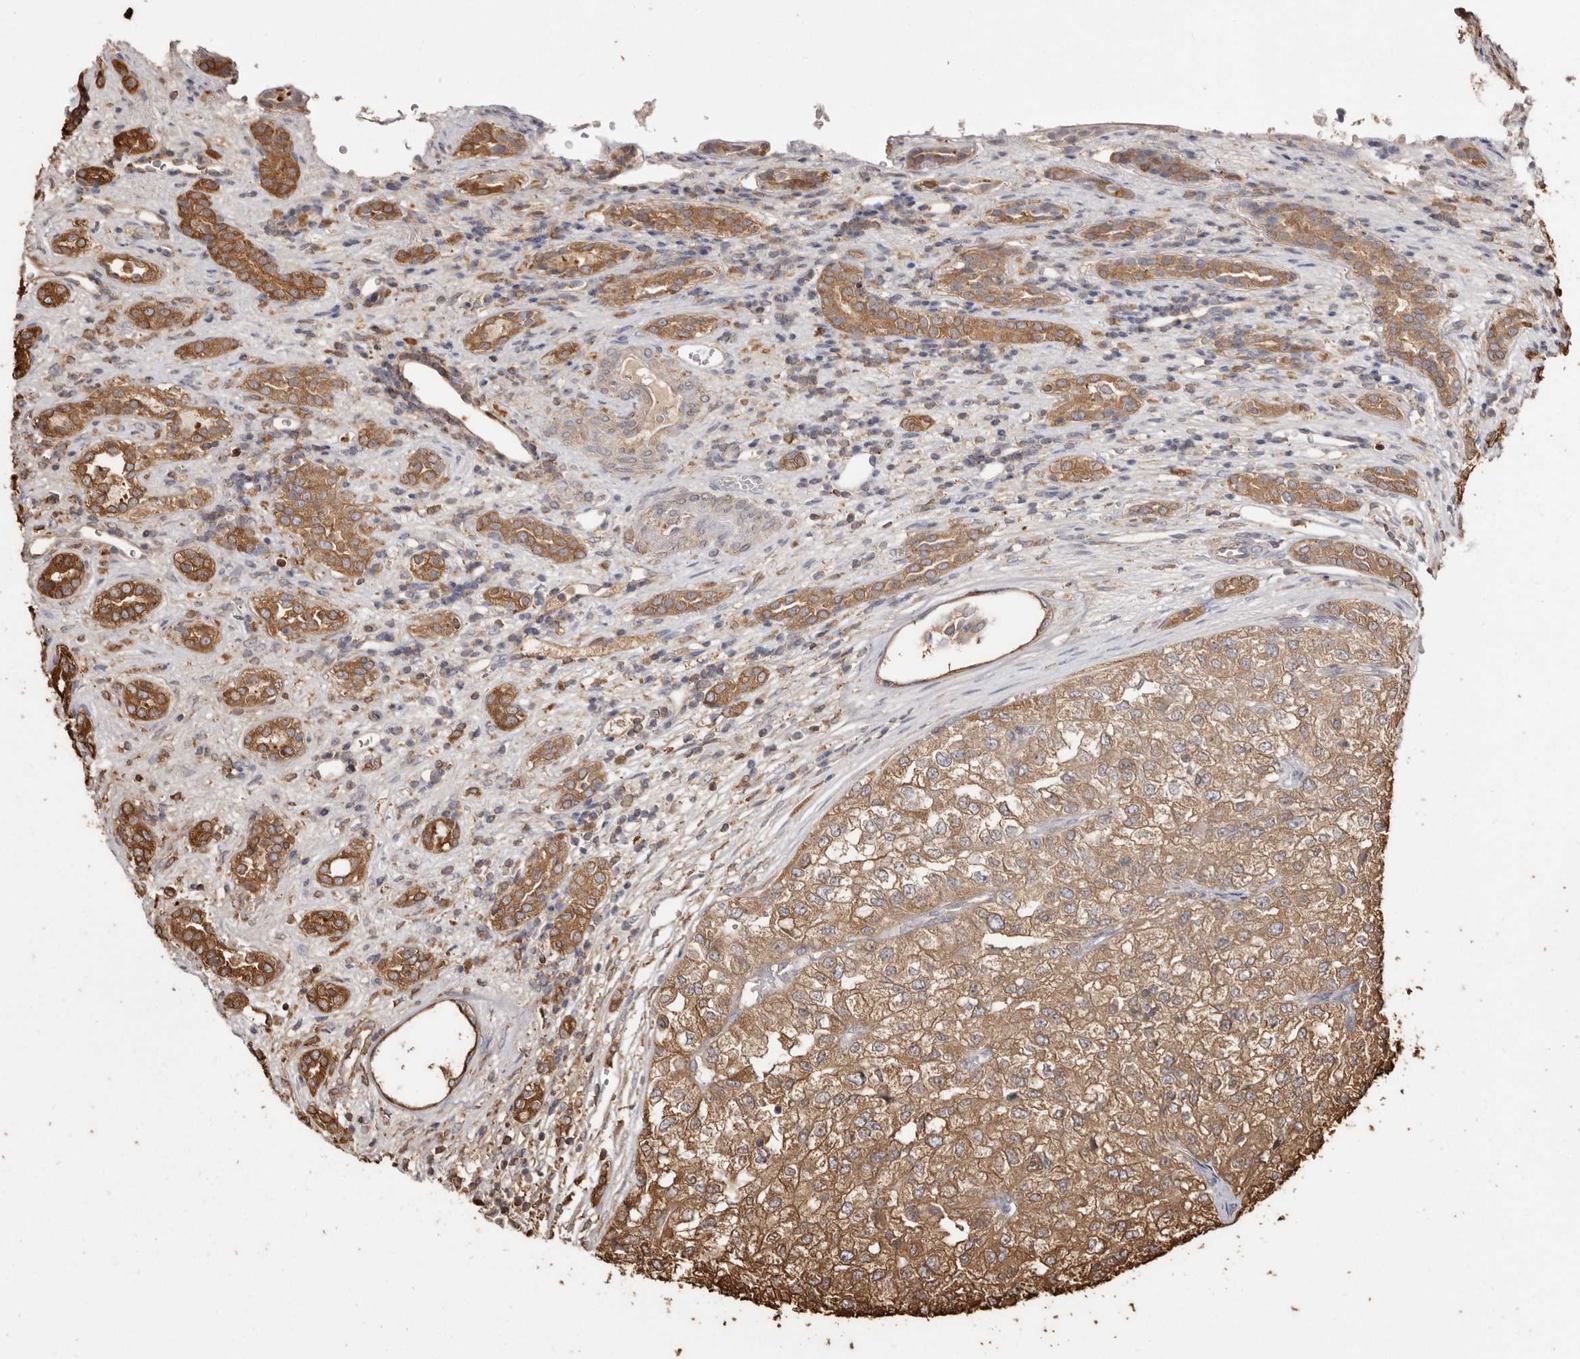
{"staining": {"intensity": "moderate", "quantity": ">75%", "location": "cytoplasmic/membranous"}, "tissue": "renal cancer", "cell_type": "Tumor cells", "image_type": "cancer", "snomed": [{"axis": "morphology", "description": "Adenocarcinoma, NOS"}, {"axis": "topography", "description": "Kidney"}], "caption": "A high-resolution histopathology image shows immunohistochemistry (IHC) staining of renal adenocarcinoma, which demonstrates moderate cytoplasmic/membranous expression in approximately >75% of tumor cells. (IHC, brightfield microscopy, high magnification).", "gene": "PKM", "patient": {"sex": "female", "age": 54}}